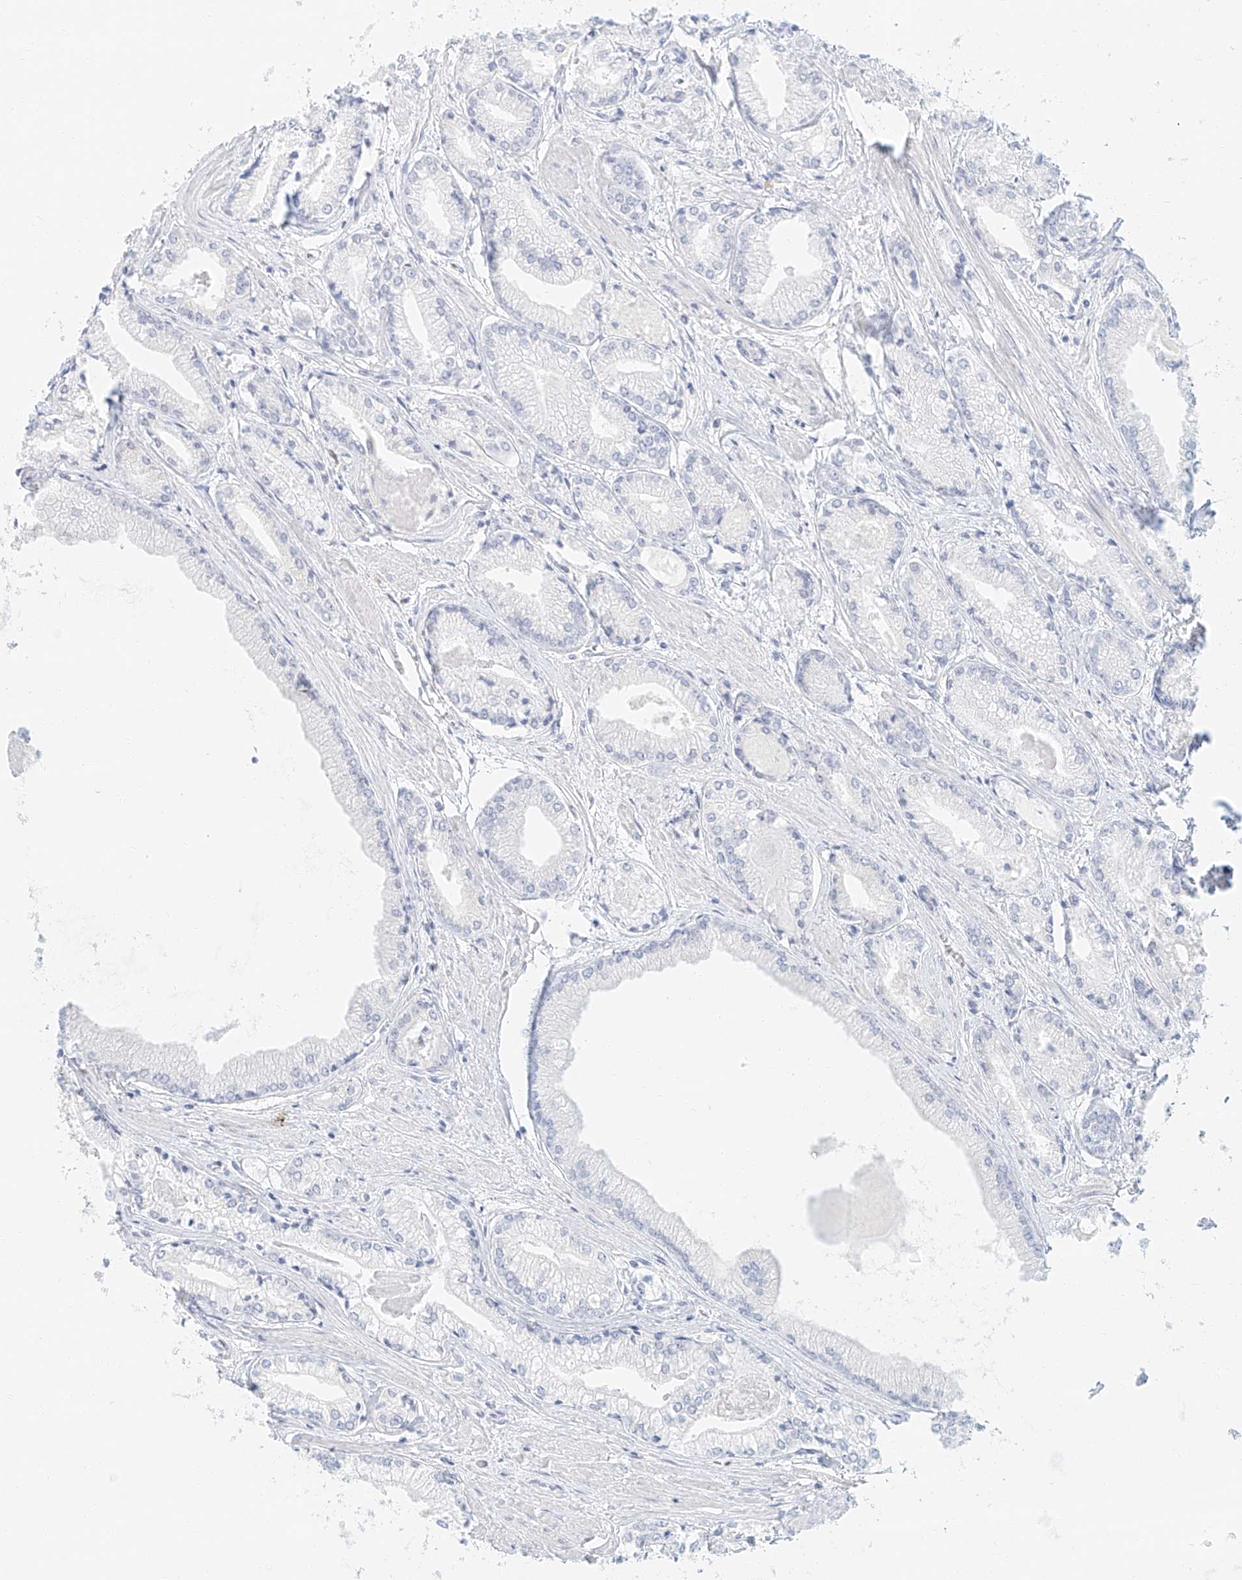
{"staining": {"intensity": "negative", "quantity": "none", "location": "none"}, "tissue": "prostate cancer", "cell_type": "Tumor cells", "image_type": "cancer", "snomed": [{"axis": "morphology", "description": "Adenocarcinoma, Low grade"}, {"axis": "topography", "description": "Prostate"}], "caption": "Immunohistochemistry (IHC) histopathology image of neoplastic tissue: human low-grade adenocarcinoma (prostate) stained with DAB demonstrates no significant protein expression in tumor cells.", "gene": "NAP1L1", "patient": {"sex": "male", "age": 60}}